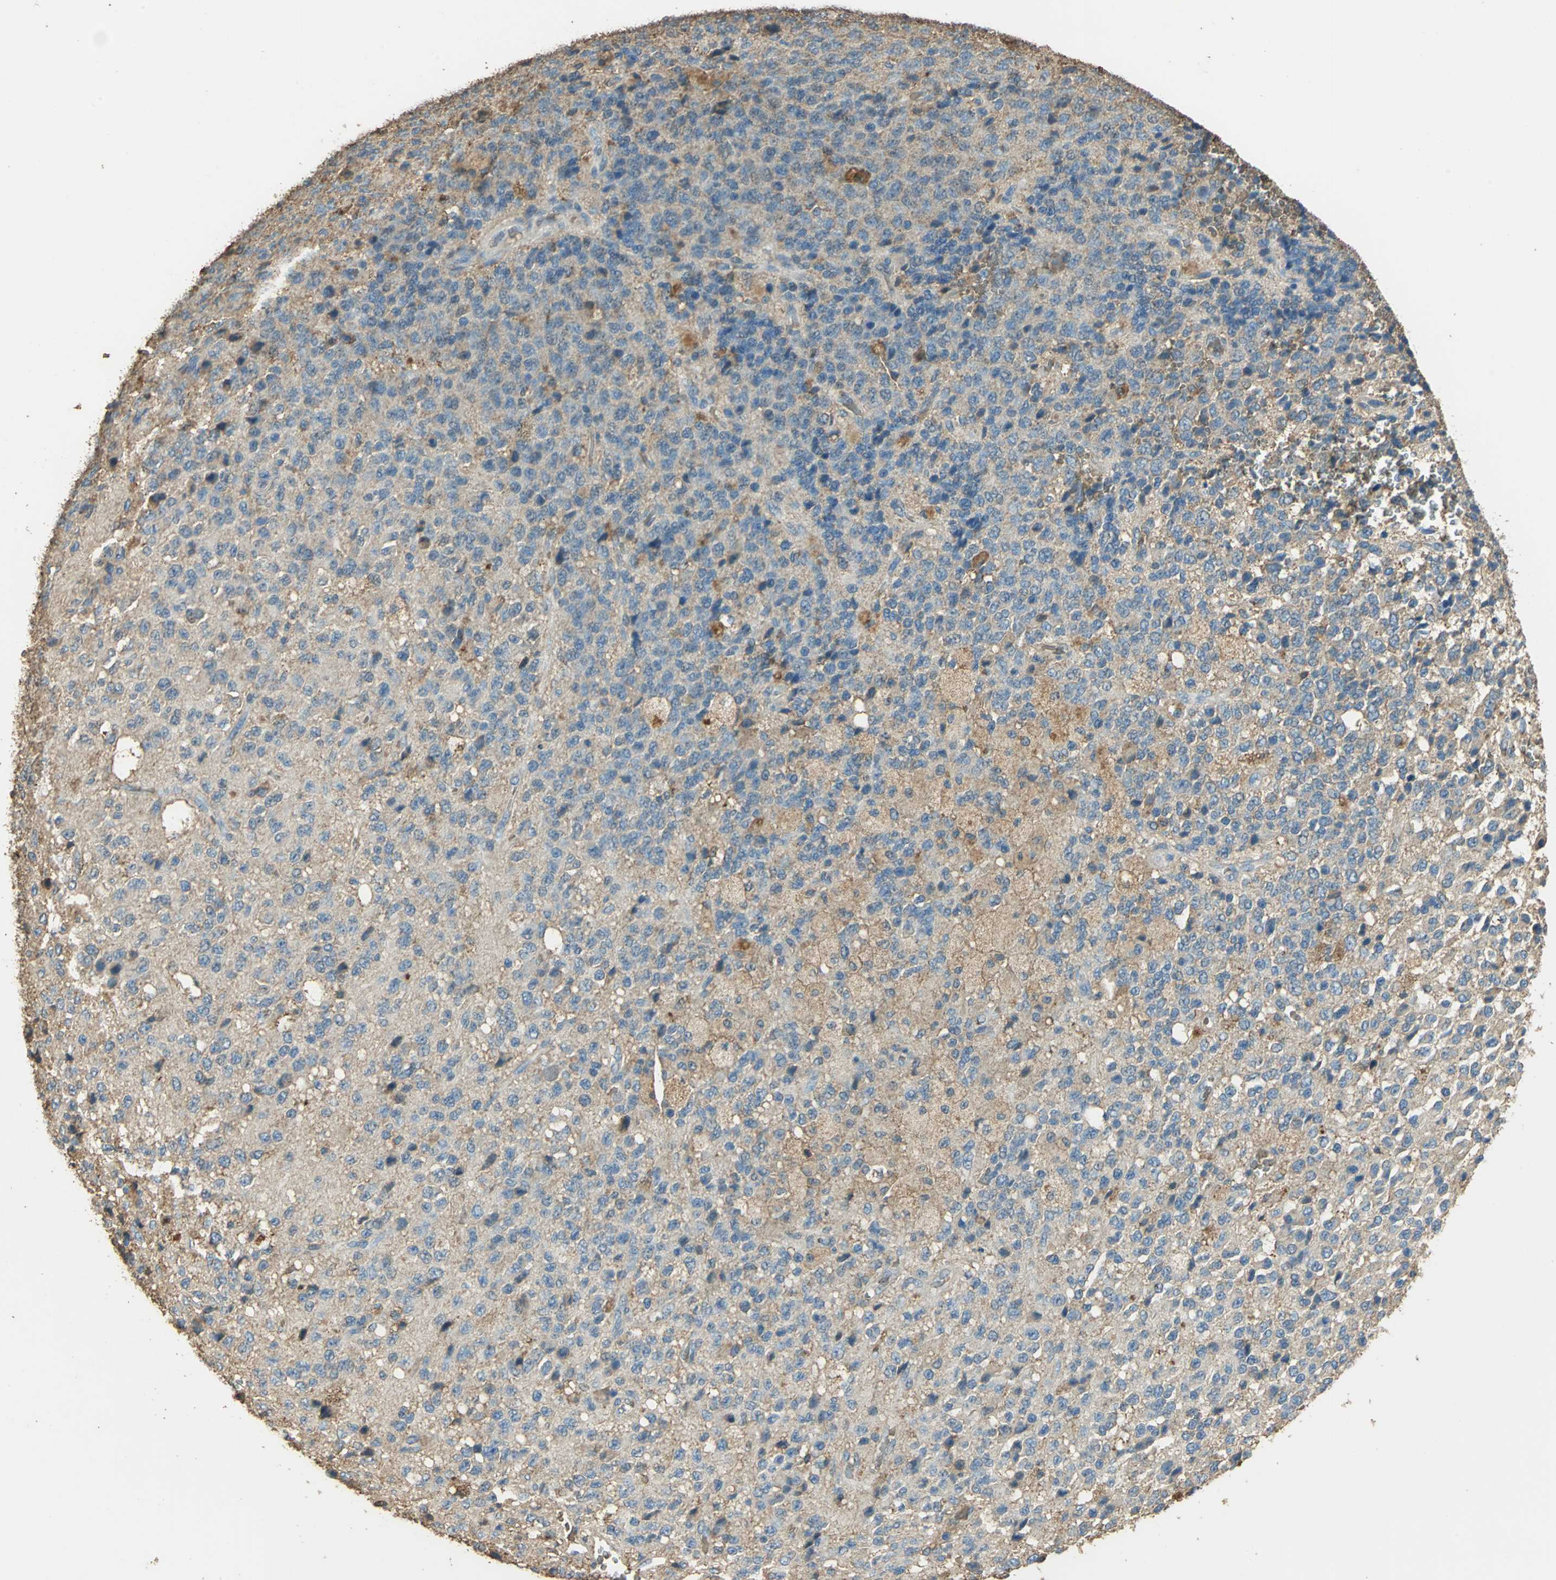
{"staining": {"intensity": "weak", "quantity": ">75%", "location": "cytoplasmic/membranous"}, "tissue": "glioma", "cell_type": "Tumor cells", "image_type": "cancer", "snomed": [{"axis": "morphology", "description": "Glioma, malignant, High grade"}, {"axis": "topography", "description": "pancreas cauda"}], "caption": "This is a micrograph of immunohistochemistry staining of glioma, which shows weak positivity in the cytoplasmic/membranous of tumor cells.", "gene": "TRAPPC2", "patient": {"sex": "male", "age": 60}}